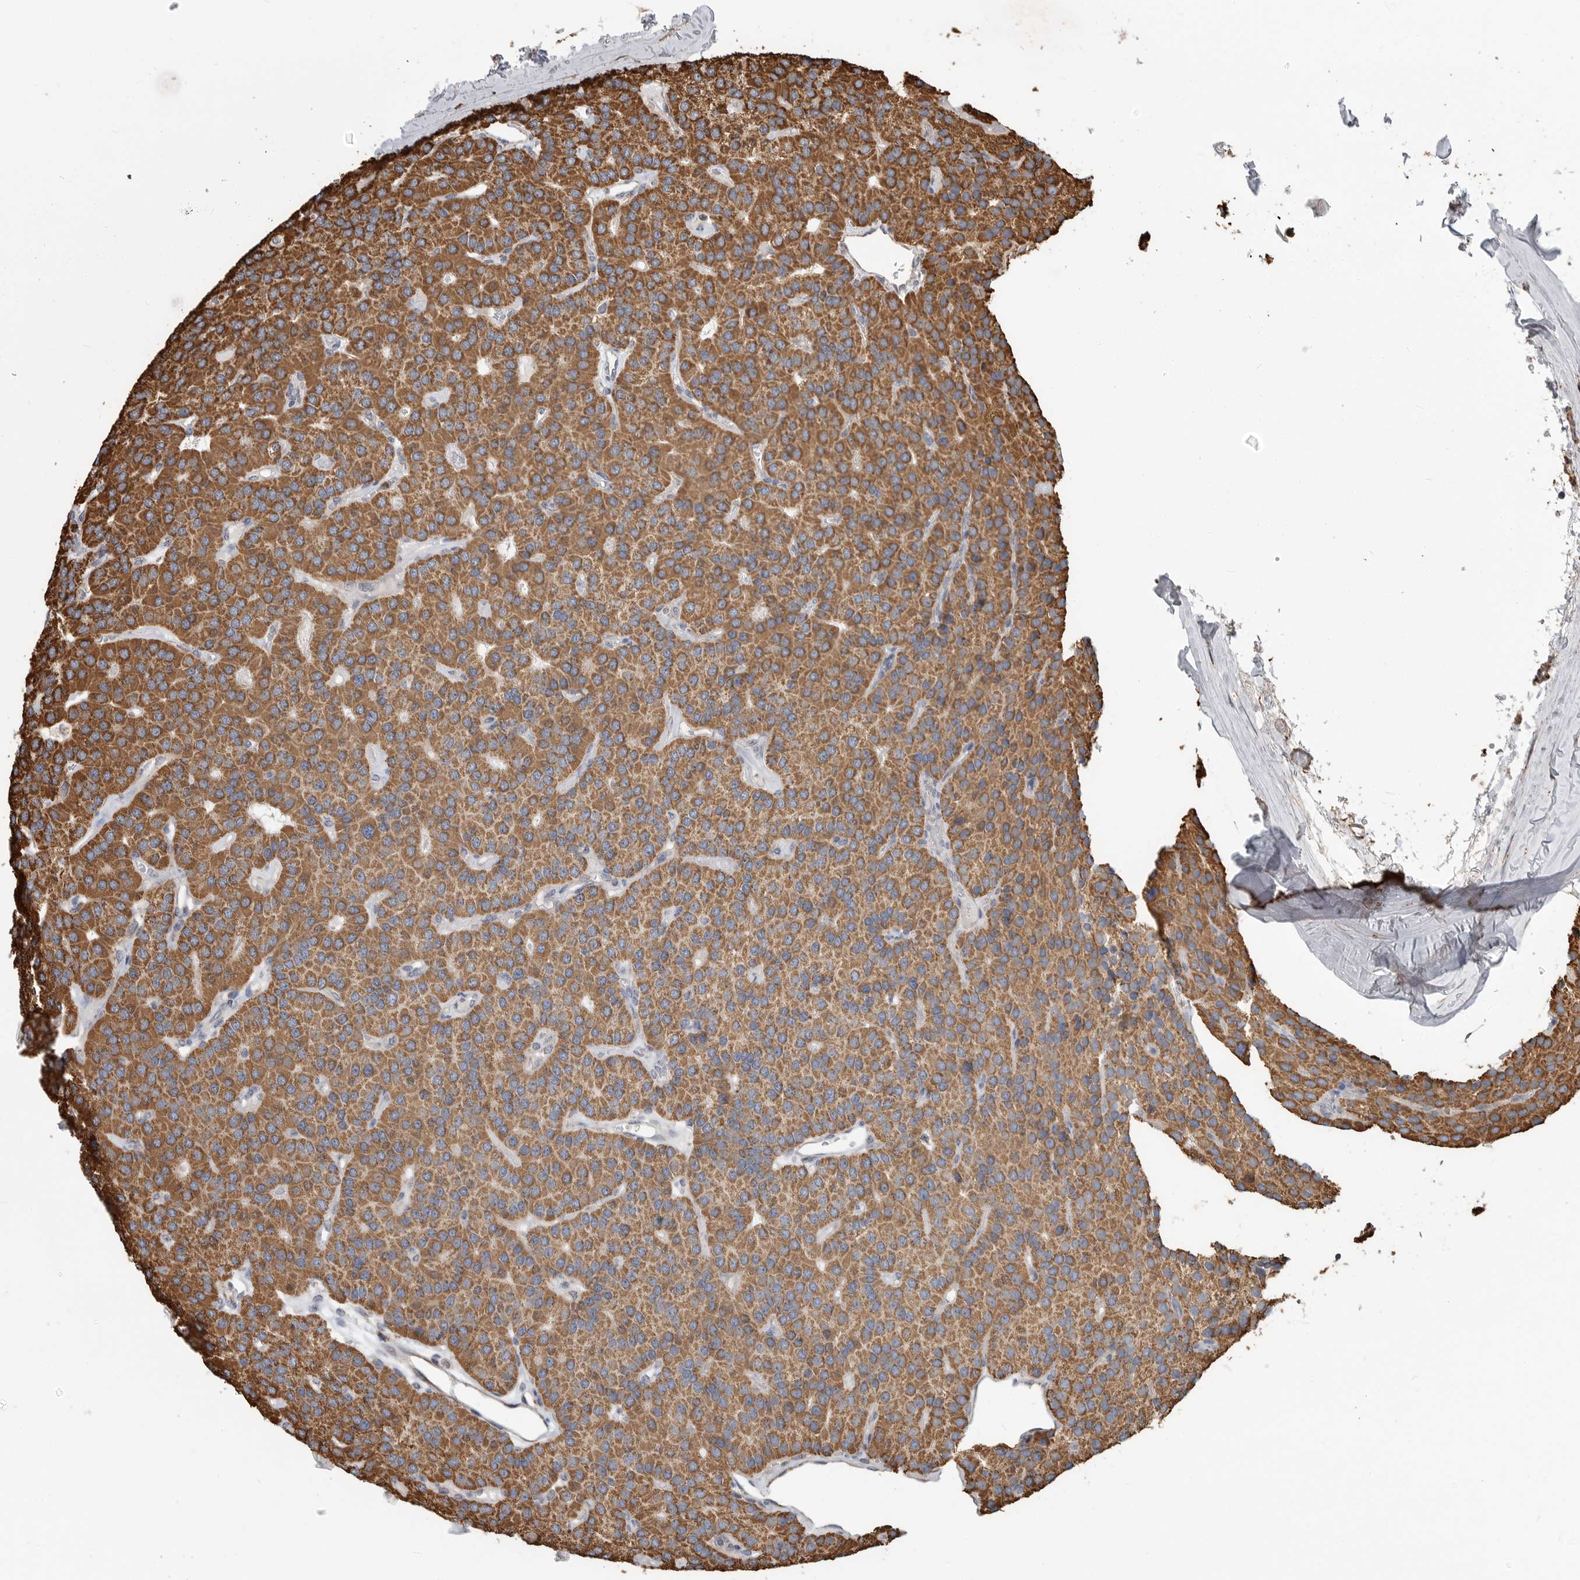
{"staining": {"intensity": "moderate", "quantity": ">75%", "location": "cytoplasmic/membranous"}, "tissue": "parathyroid gland", "cell_type": "Glandular cells", "image_type": "normal", "snomed": [{"axis": "morphology", "description": "Normal tissue, NOS"}, {"axis": "morphology", "description": "Adenoma, NOS"}, {"axis": "topography", "description": "Parathyroid gland"}], "caption": "Parathyroid gland stained for a protein (brown) displays moderate cytoplasmic/membranous positive positivity in approximately >75% of glandular cells.", "gene": "GCNT2", "patient": {"sex": "female", "age": 86}}